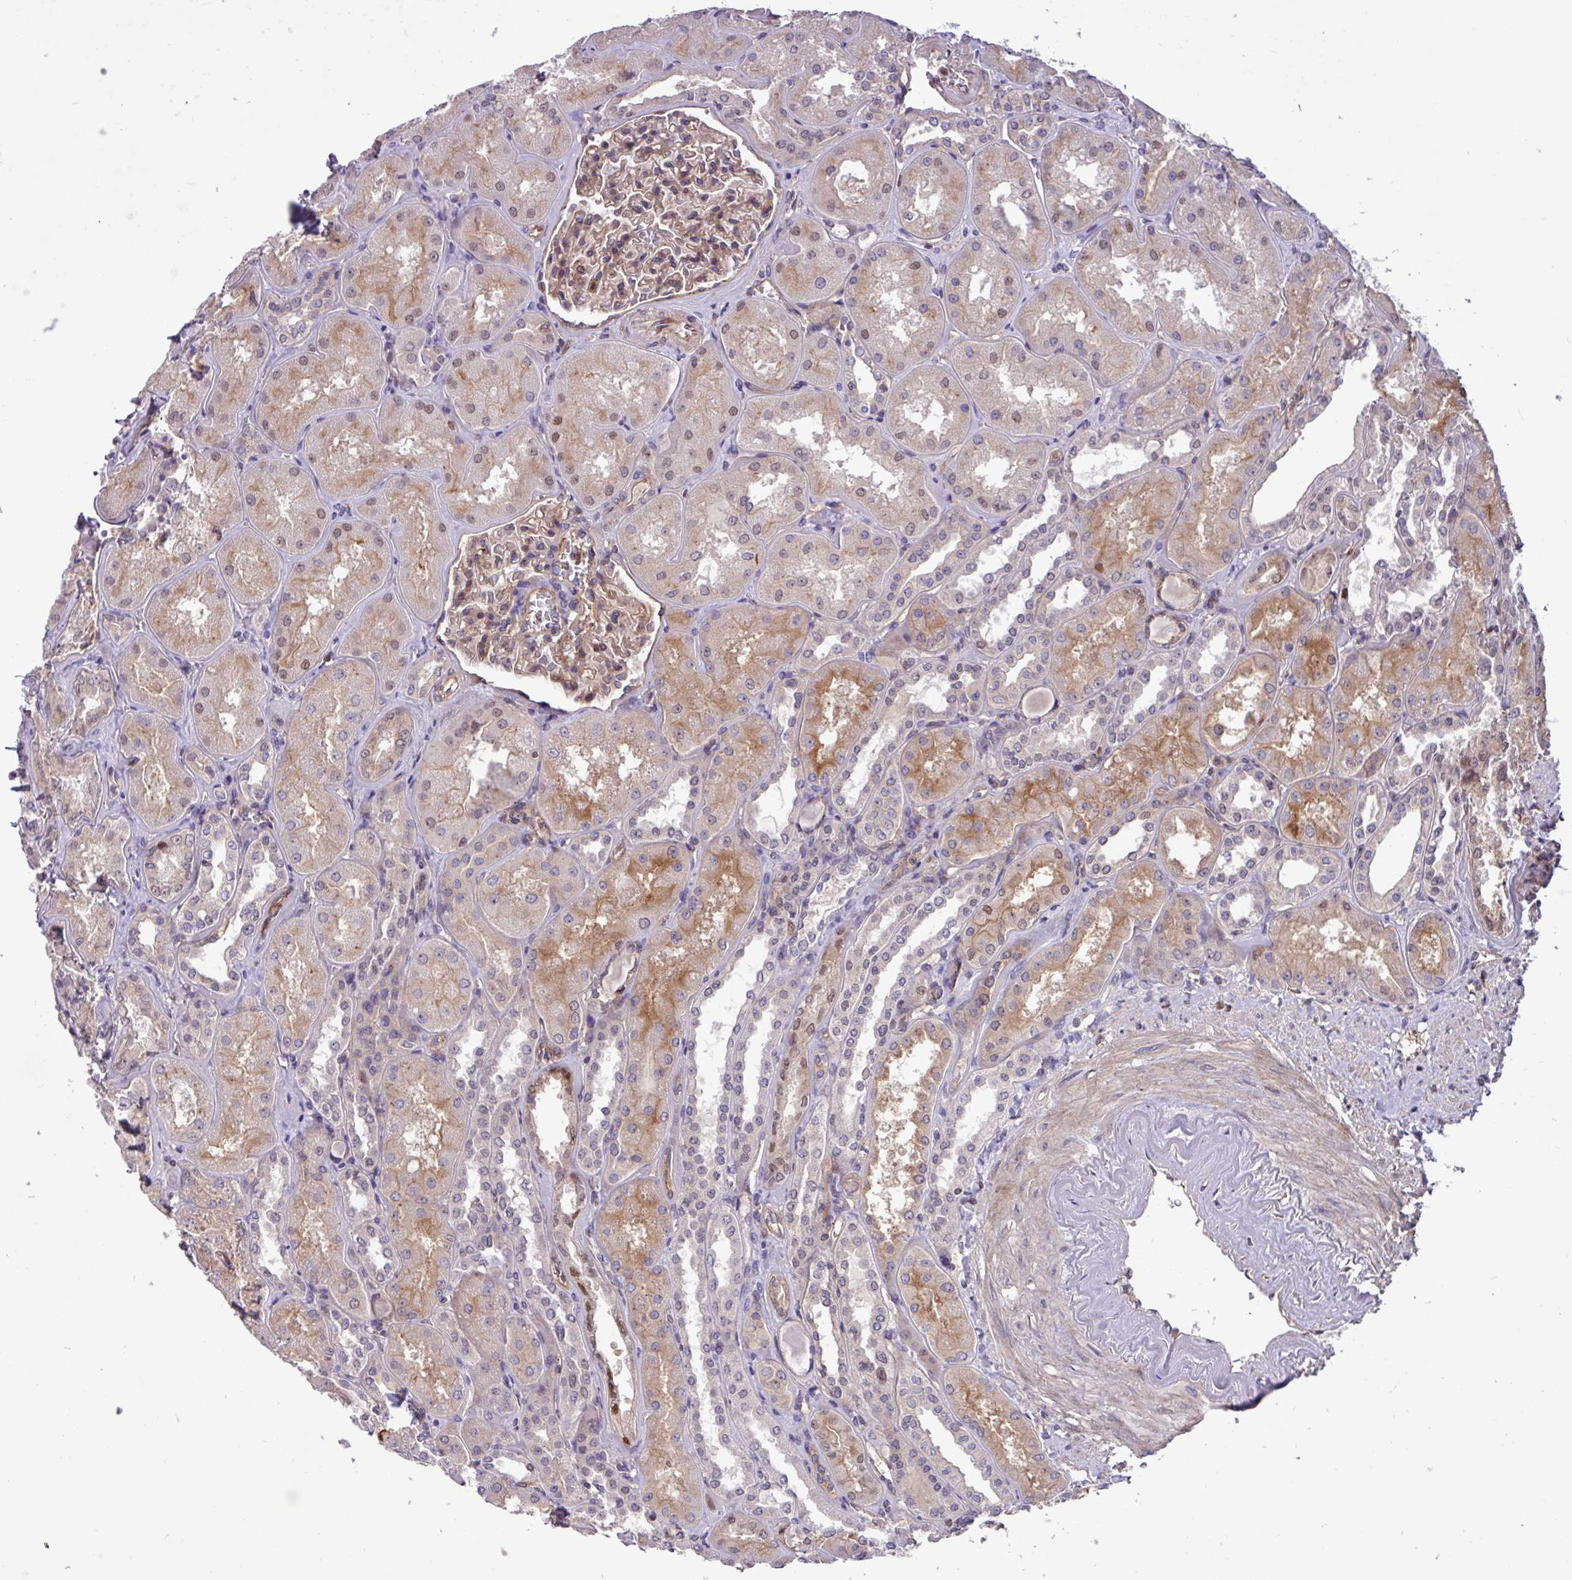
{"staining": {"intensity": "weak", "quantity": ">75%", "location": "cytoplasmic/membranous"}, "tissue": "kidney", "cell_type": "Cells in glomeruli", "image_type": "normal", "snomed": [{"axis": "morphology", "description": "Normal tissue, NOS"}, {"axis": "topography", "description": "Kidney"}], "caption": "Unremarkable kidney was stained to show a protein in brown. There is low levels of weak cytoplasmic/membranous positivity in approximately >75% of cells in glomeruli.", "gene": "CNTRL", "patient": {"sex": "male", "age": 61}}